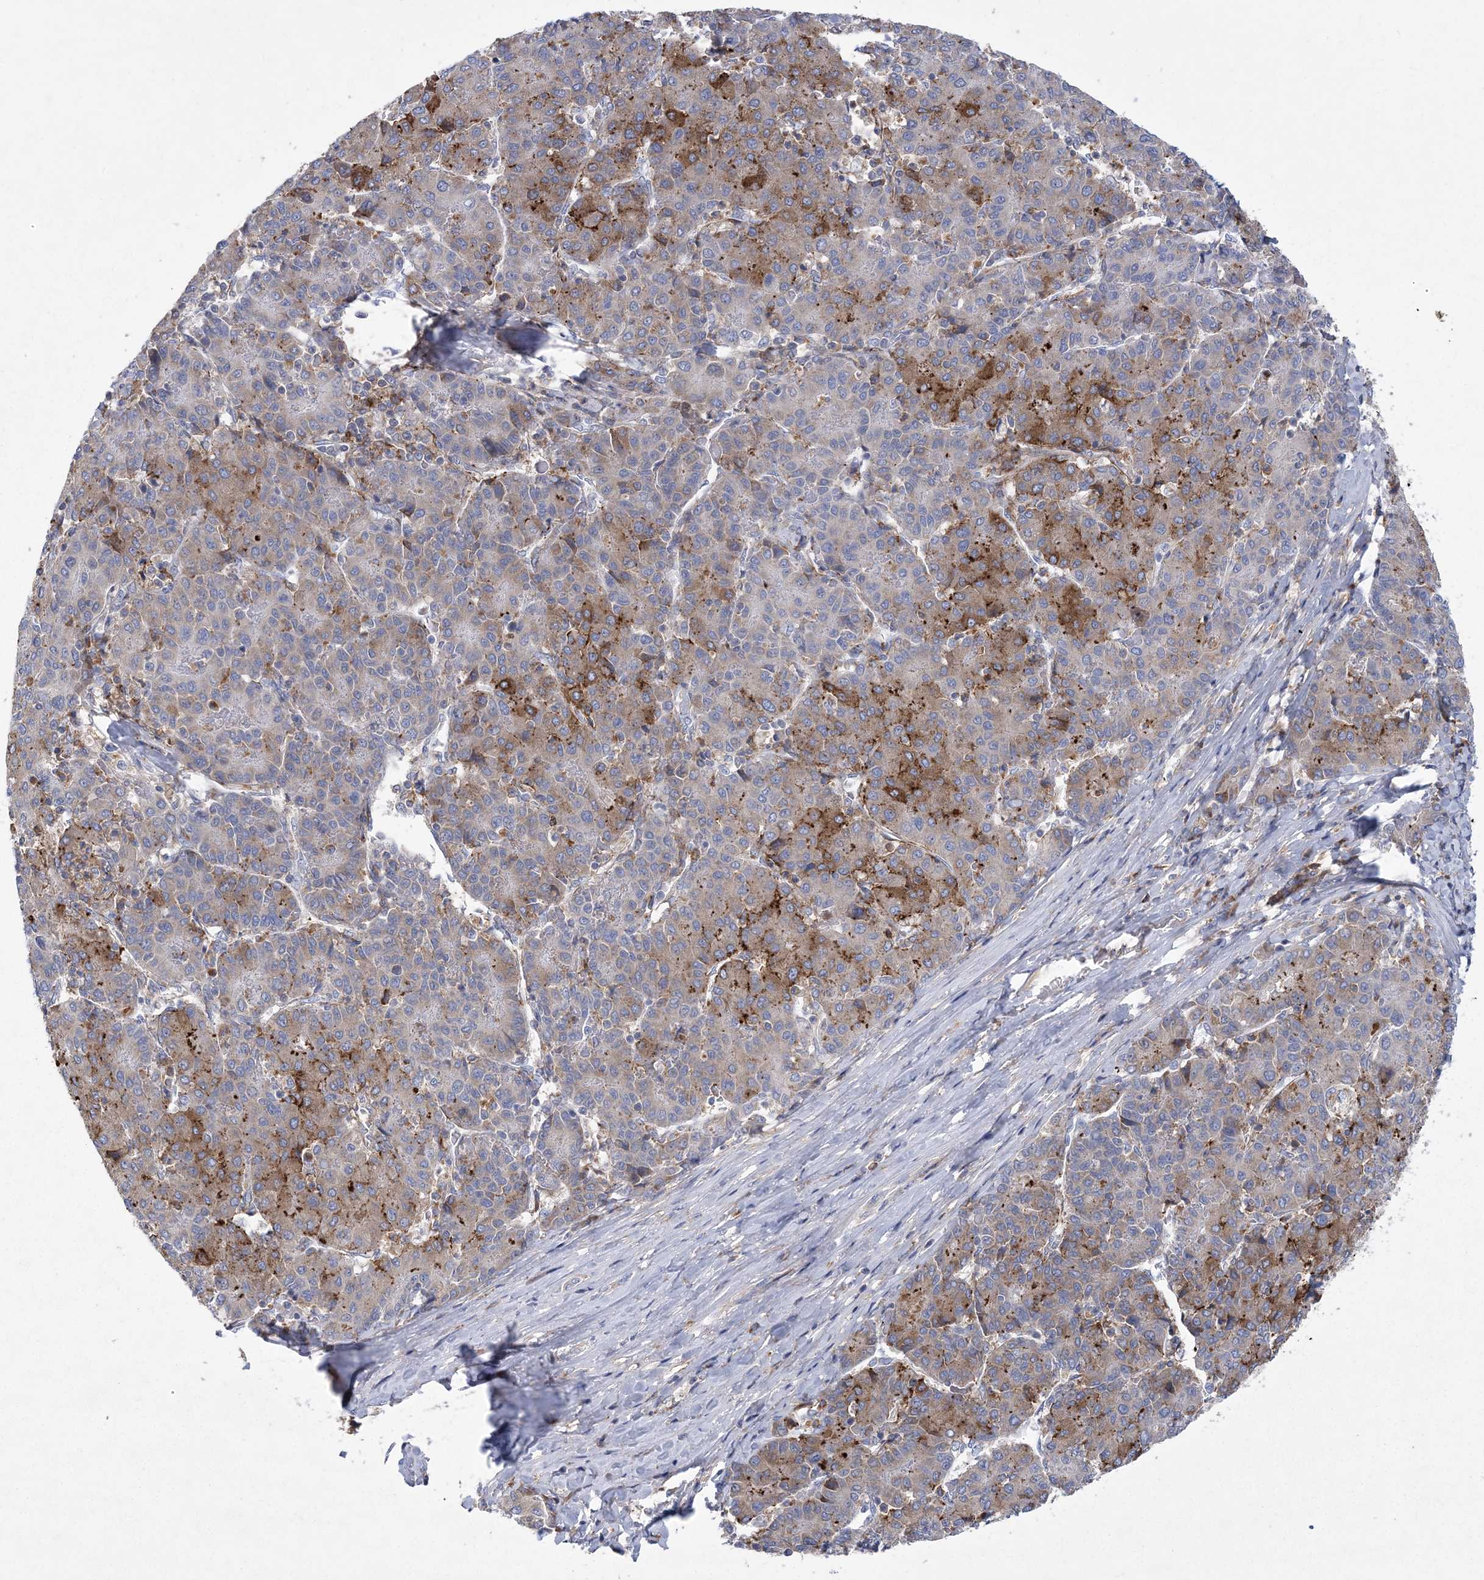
{"staining": {"intensity": "strong", "quantity": "<25%", "location": "cytoplasmic/membranous"}, "tissue": "liver cancer", "cell_type": "Tumor cells", "image_type": "cancer", "snomed": [{"axis": "morphology", "description": "Carcinoma, Hepatocellular, NOS"}, {"axis": "topography", "description": "Liver"}], "caption": "Immunohistochemical staining of liver cancer (hepatocellular carcinoma) reveals medium levels of strong cytoplasmic/membranous positivity in about <25% of tumor cells.", "gene": "ARSJ", "patient": {"sex": "male", "age": 65}}